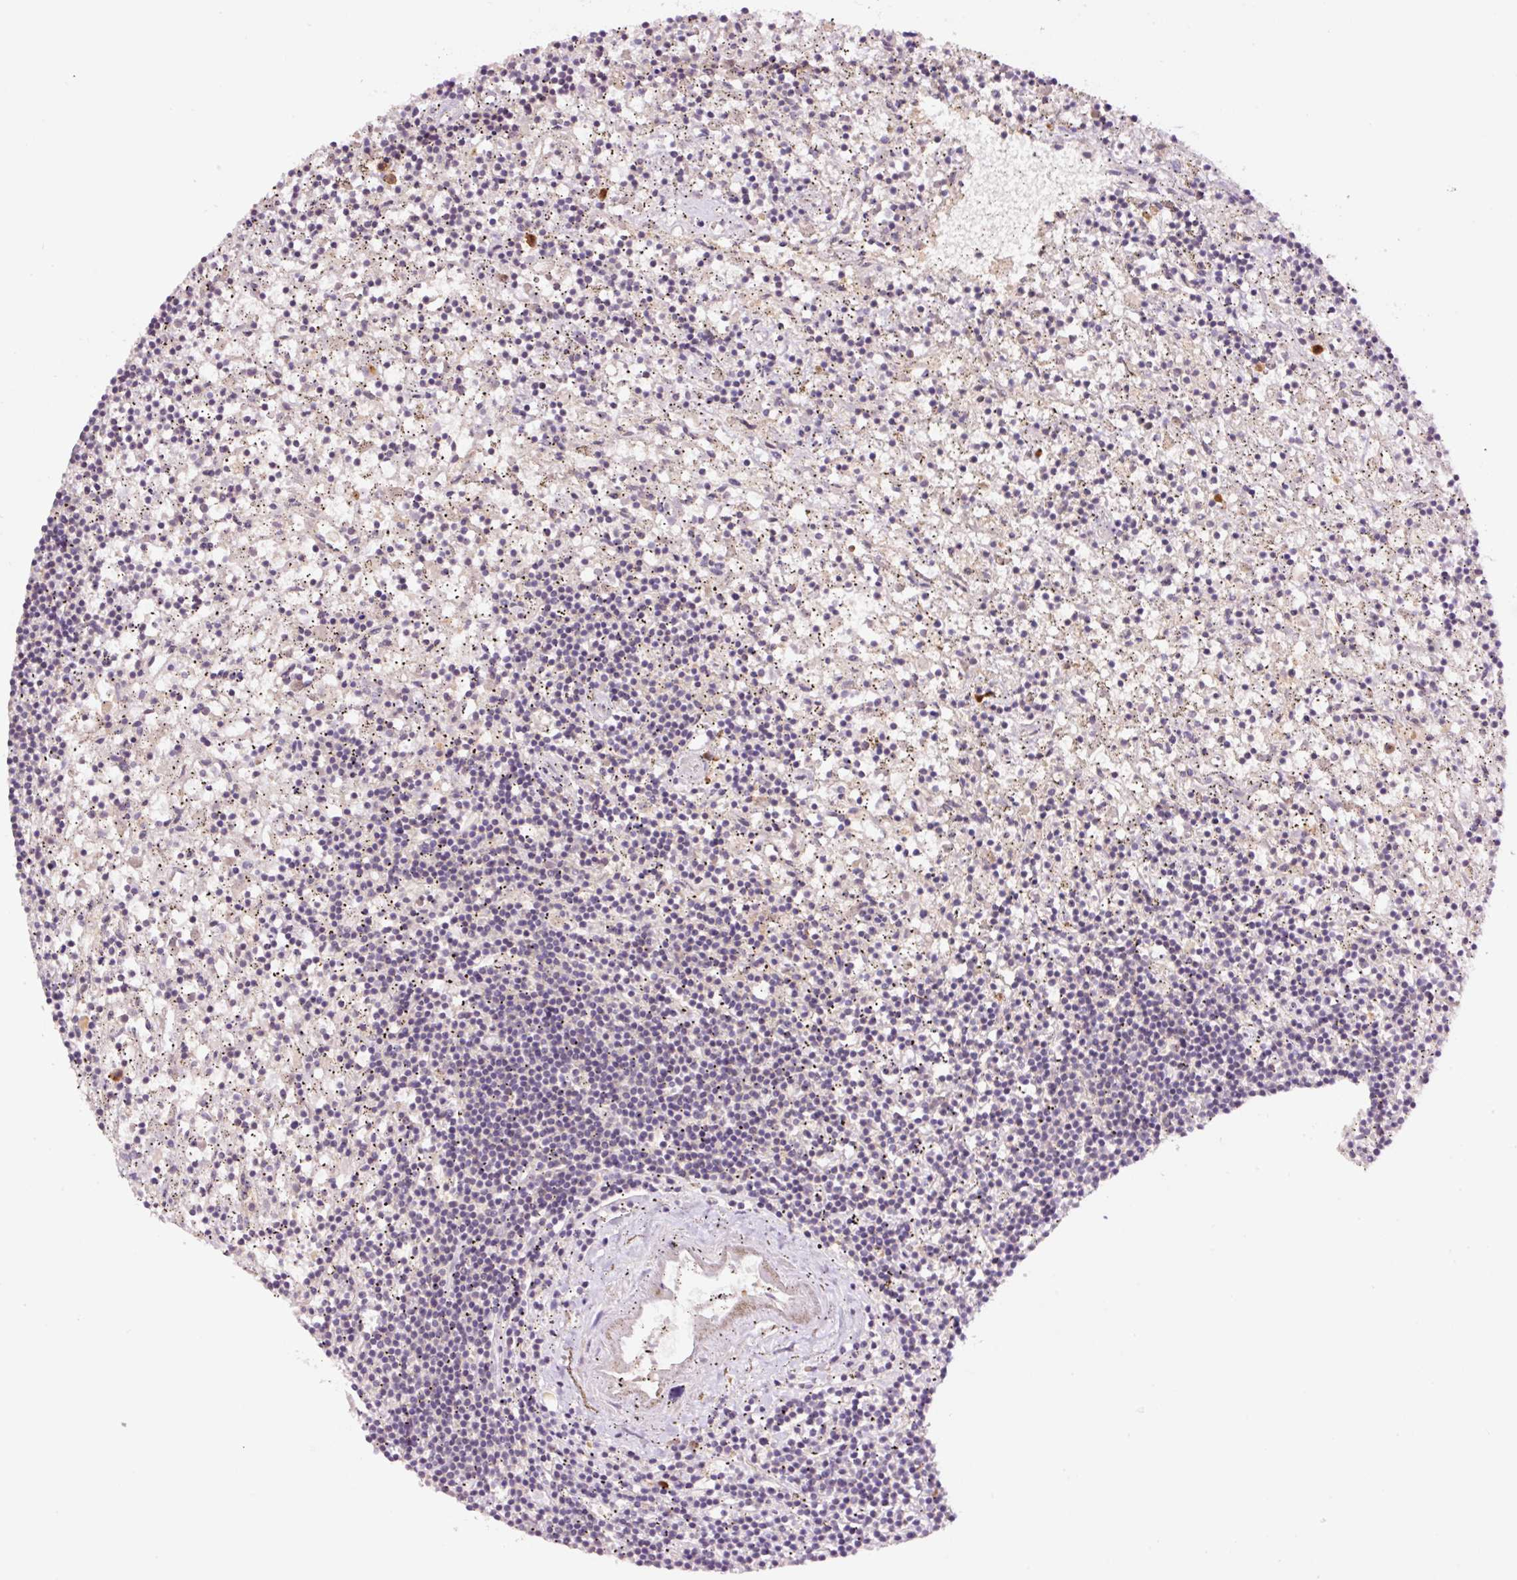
{"staining": {"intensity": "negative", "quantity": "none", "location": "none"}, "tissue": "lymphoma", "cell_type": "Tumor cells", "image_type": "cancer", "snomed": [{"axis": "morphology", "description": "Malignant lymphoma, non-Hodgkin's type, Low grade"}, {"axis": "topography", "description": "Spleen"}], "caption": "DAB (3,3'-diaminobenzidine) immunohistochemical staining of human lymphoma displays no significant expression in tumor cells.", "gene": "DPPA4", "patient": {"sex": "male", "age": 76}}